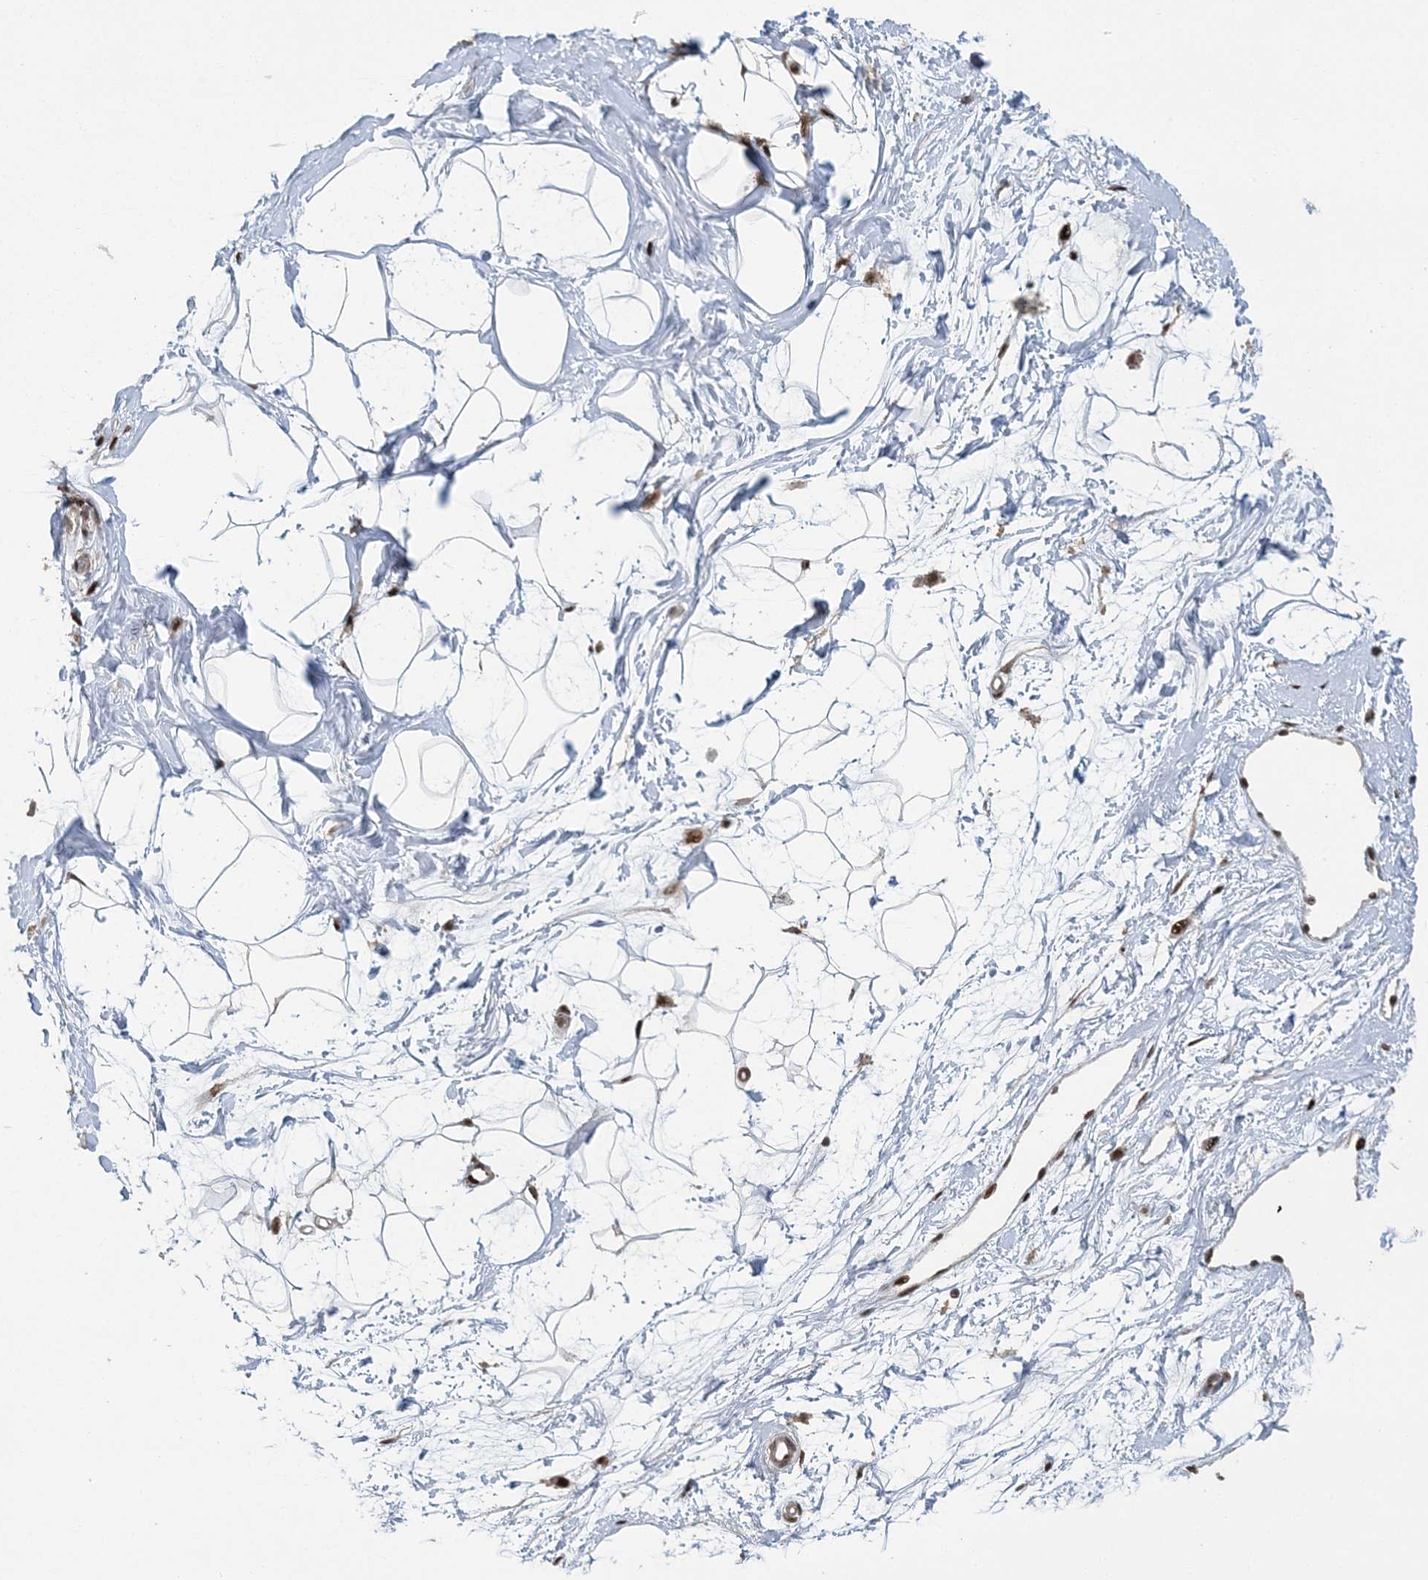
{"staining": {"intensity": "strong", "quantity": ">75%", "location": "nuclear"}, "tissue": "breast", "cell_type": "Adipocytes", "image_type": "normal", "snomed": [{"axis": "morphology", "description": "Normal tissue, NOS"}, {"axis": "topography", "description": "Breast"}], "caption": "A photomicrograph of breast stained for a protein demonstrates strong nuclear brown staining in adipocytes.", "gene": "CWC22", "patient": {"sex": "female", "age": 45}}